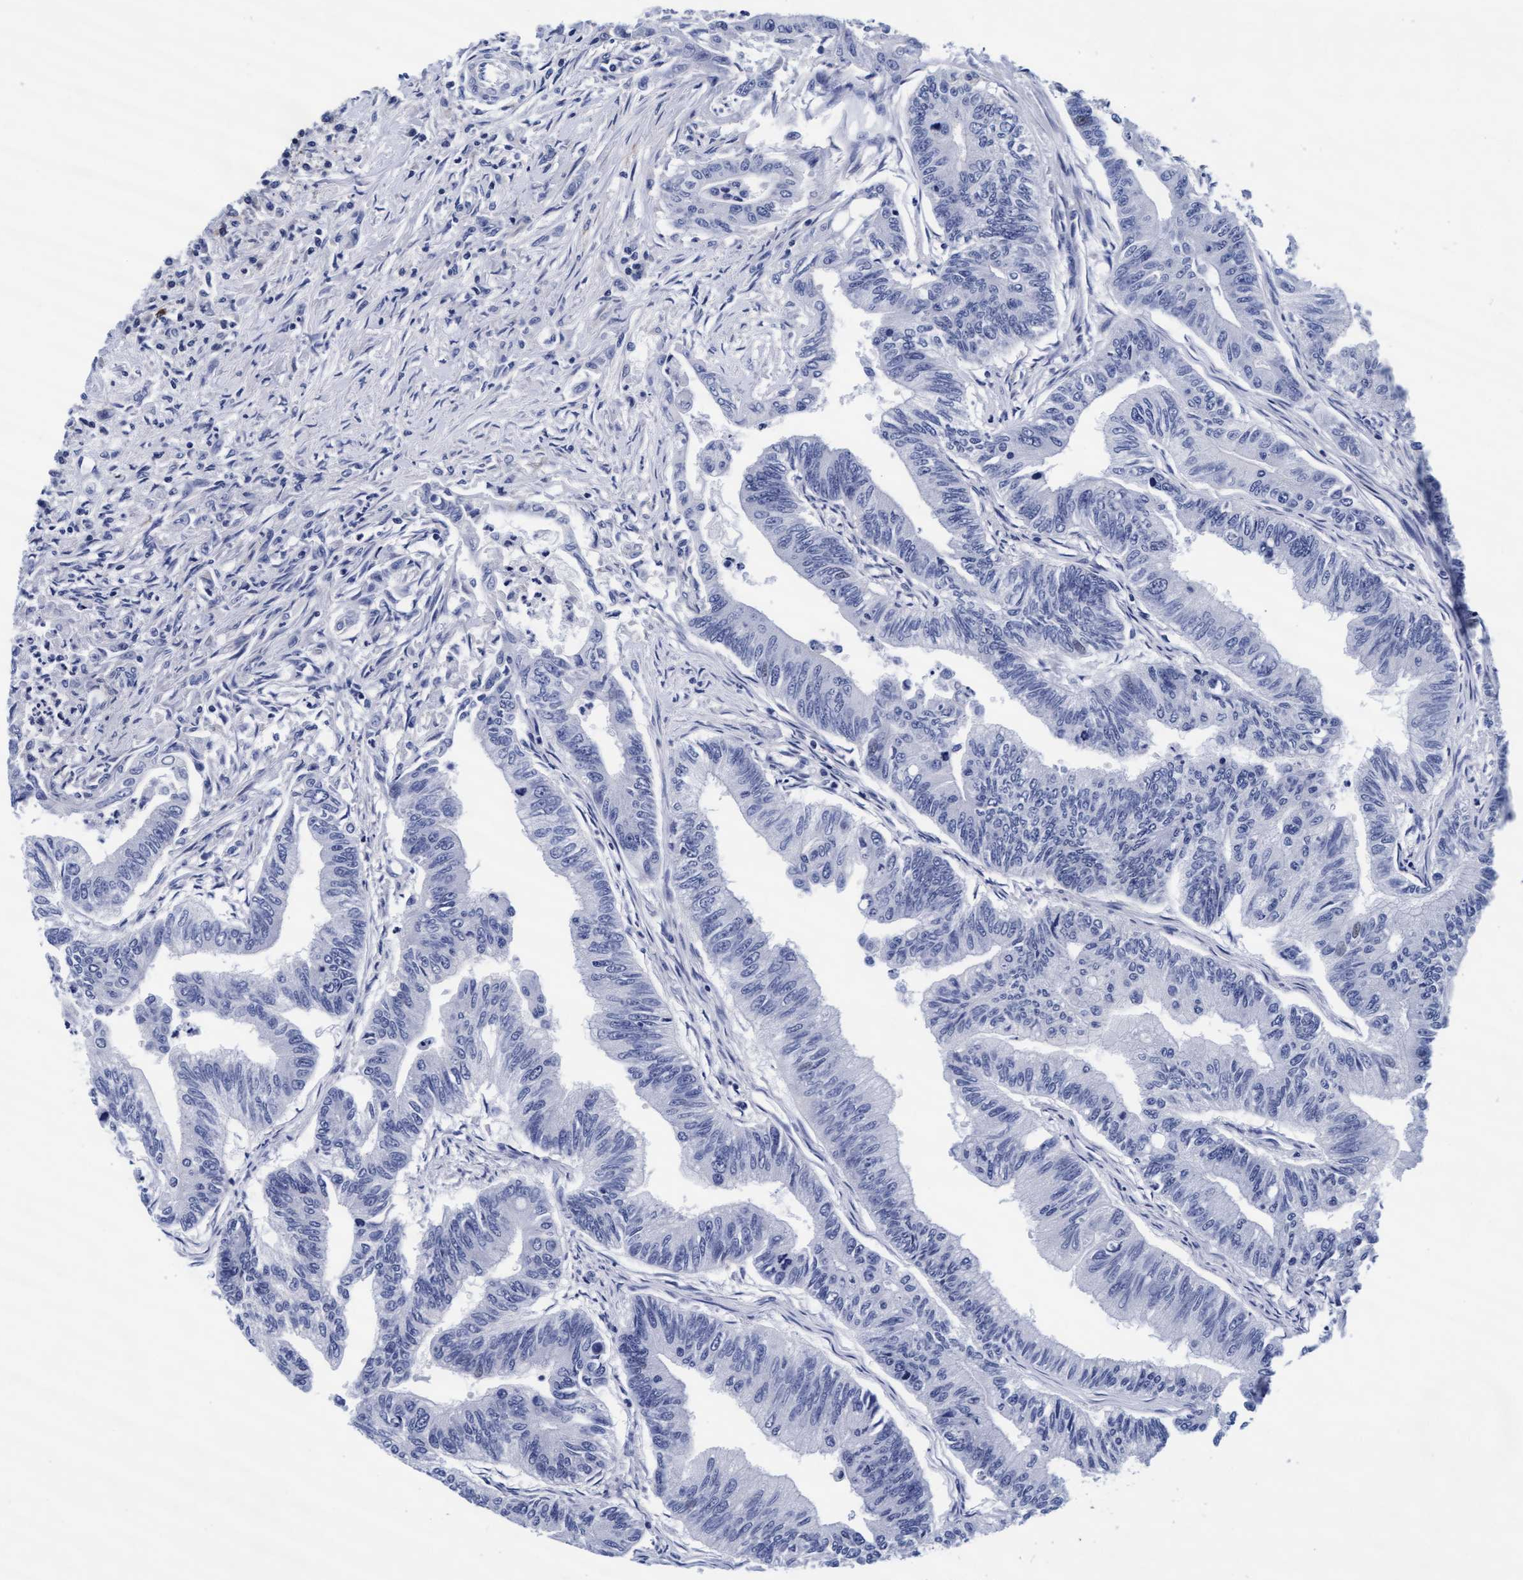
{"staining": {"intensity": "negative", "quantity": "none", "location": "none"}, "tissue": "colorectal cancer", "cell_type": "Tumor cells", "image_type": "cancer", "snomed": [{"axis": "morphology", "description": "Adenoma, NOS"}, {"axis": "morphology", "description": "Adenocarcinoma, NOS"}, {"axis": "topography", "description": "Colon"}], "caption": "Human adenocarcinoma (colorectal) stained for a protein using immunohistochemistry (IHC) reveals no staining in tumor cells.", "gene": "ARSG", "patient": {"sex": "male", "age": 79}}